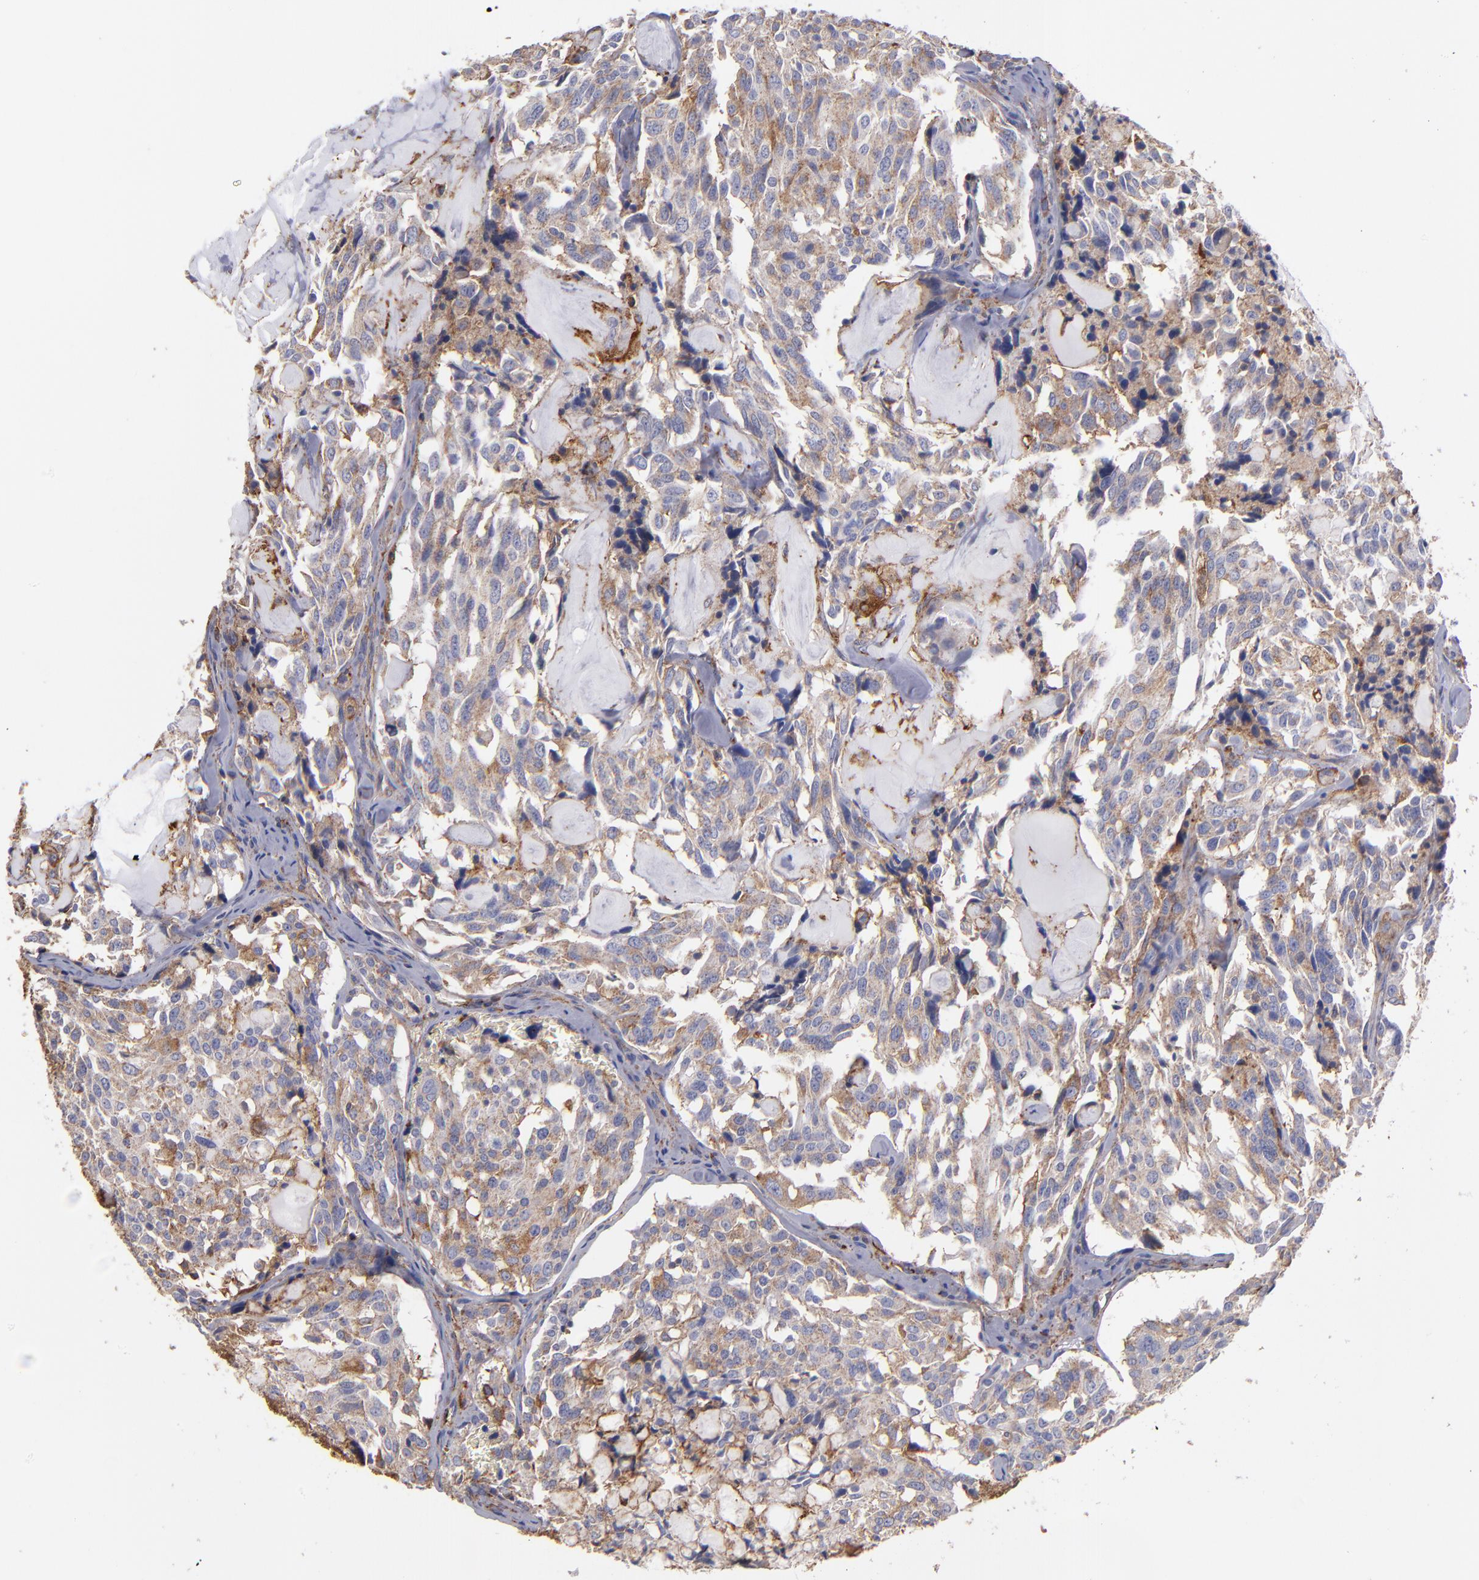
{"staining": {"intensity": "moderate", "quantity": "<25%", "location": "cytoplasmic/membranous"}, "tissue": "thyroid cancer", "cell_type": "Tumor cells", "image_type": "cancer", "snomed": [{"axis": "morphology", "description": "Carcinoma, NOS"}, {"axis": "morphology", "description": "Carcinoid, malignant, NOS"}, {"axis": "topography", "description": "Thyroid gland"}], "caption": "Brown immunohistochemical staining in thyroid malignant carcinoid exhibits moderate cytoplasmic/membranous positivity in approximately <25% of tumor cells.", "gene": "MVP", "patient": {"sex": "male", "age": 33}}